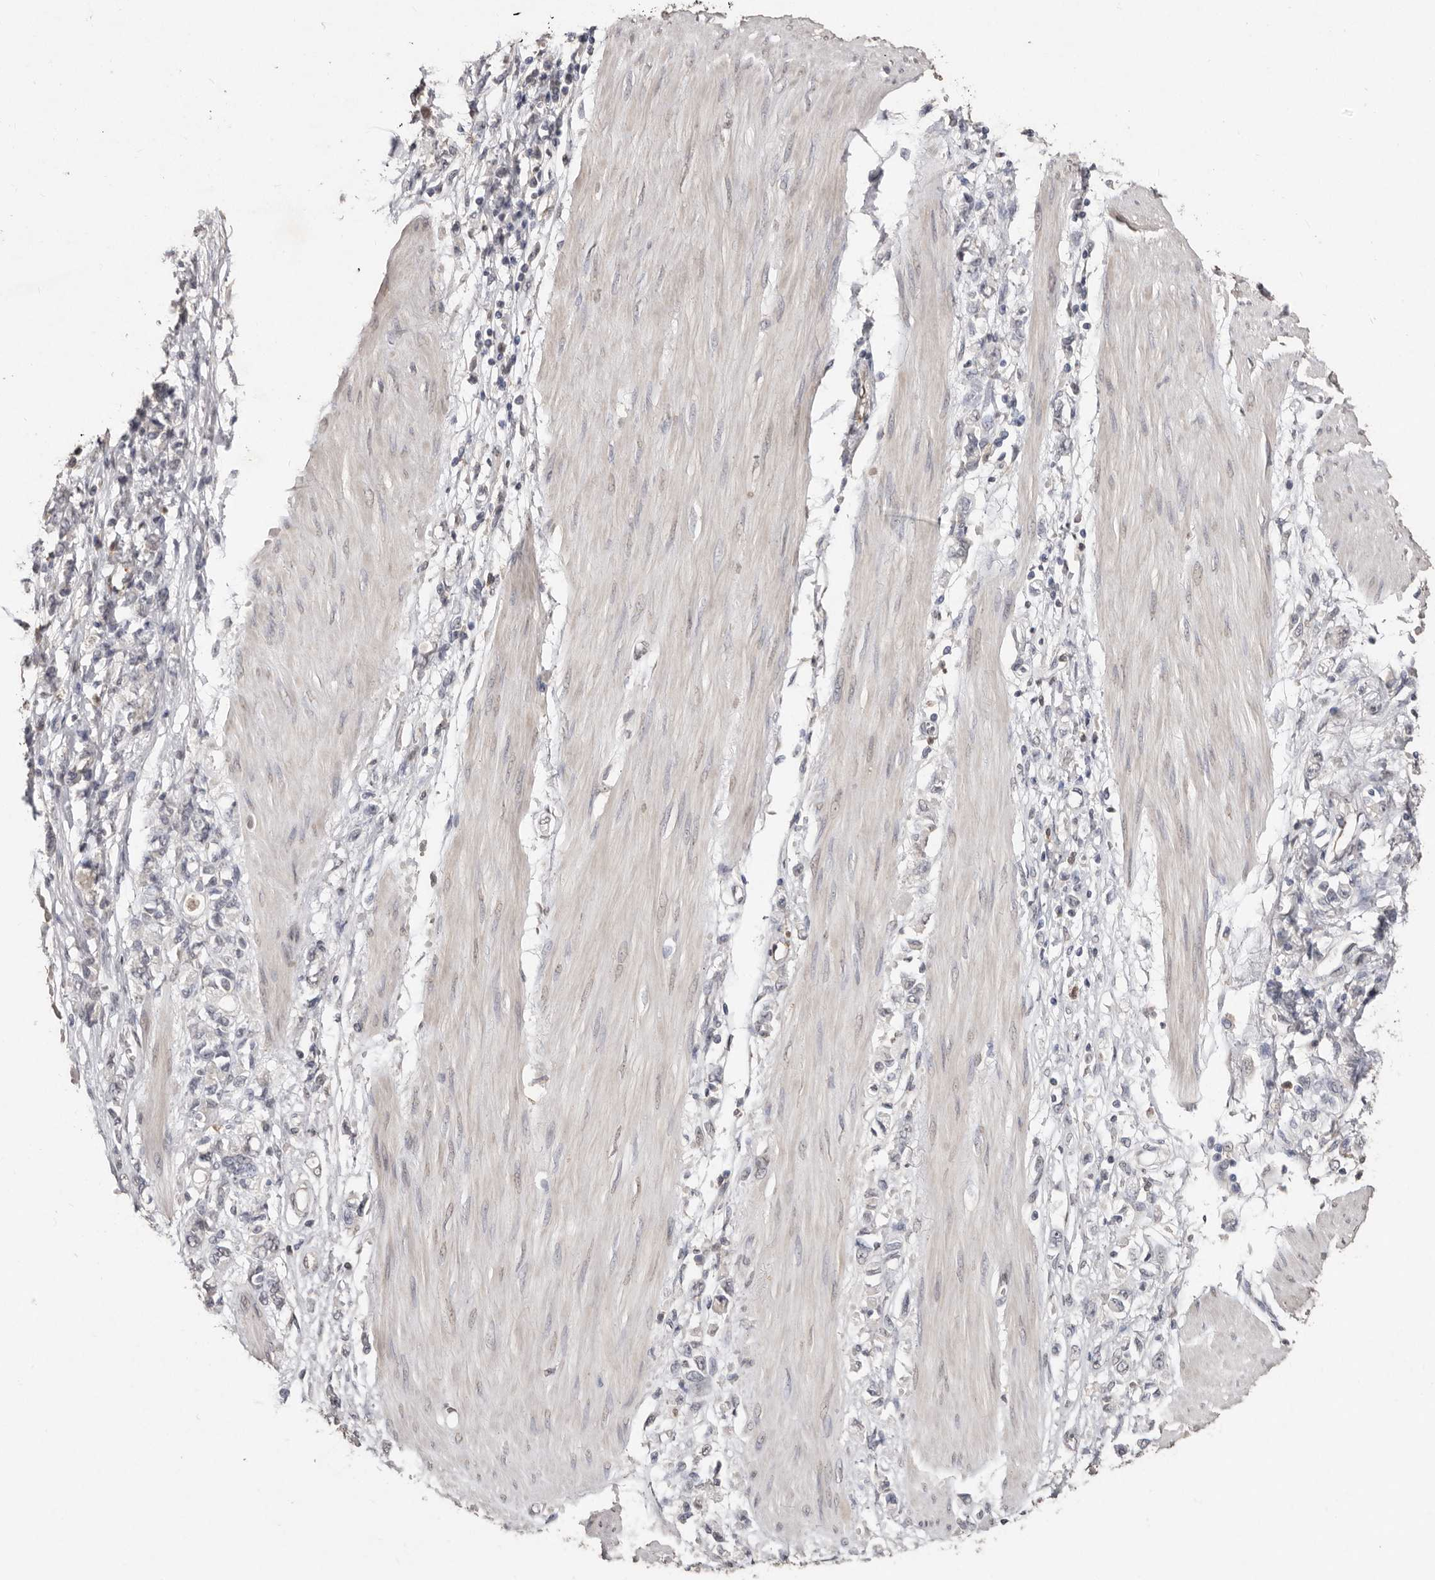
{"staining": {"intensity": "negative", "quantity": "none", "location": "none"}, "tissue": "stomach cancer", "cell_type": "Tumor cells", "image_type": "cancer", "snomed": [{"axis": "morphology", "description": "Adenocarcinoma, NOS"}, {"axis": "topography", "description": "Stomach"}], "caption": "Micrograph shows no protein staining in tumor cells of stomach cancer (adenocarcinoma) tissue.", "gene": "SULT1E1", "patient": {"sex": "female", "age": 76}}